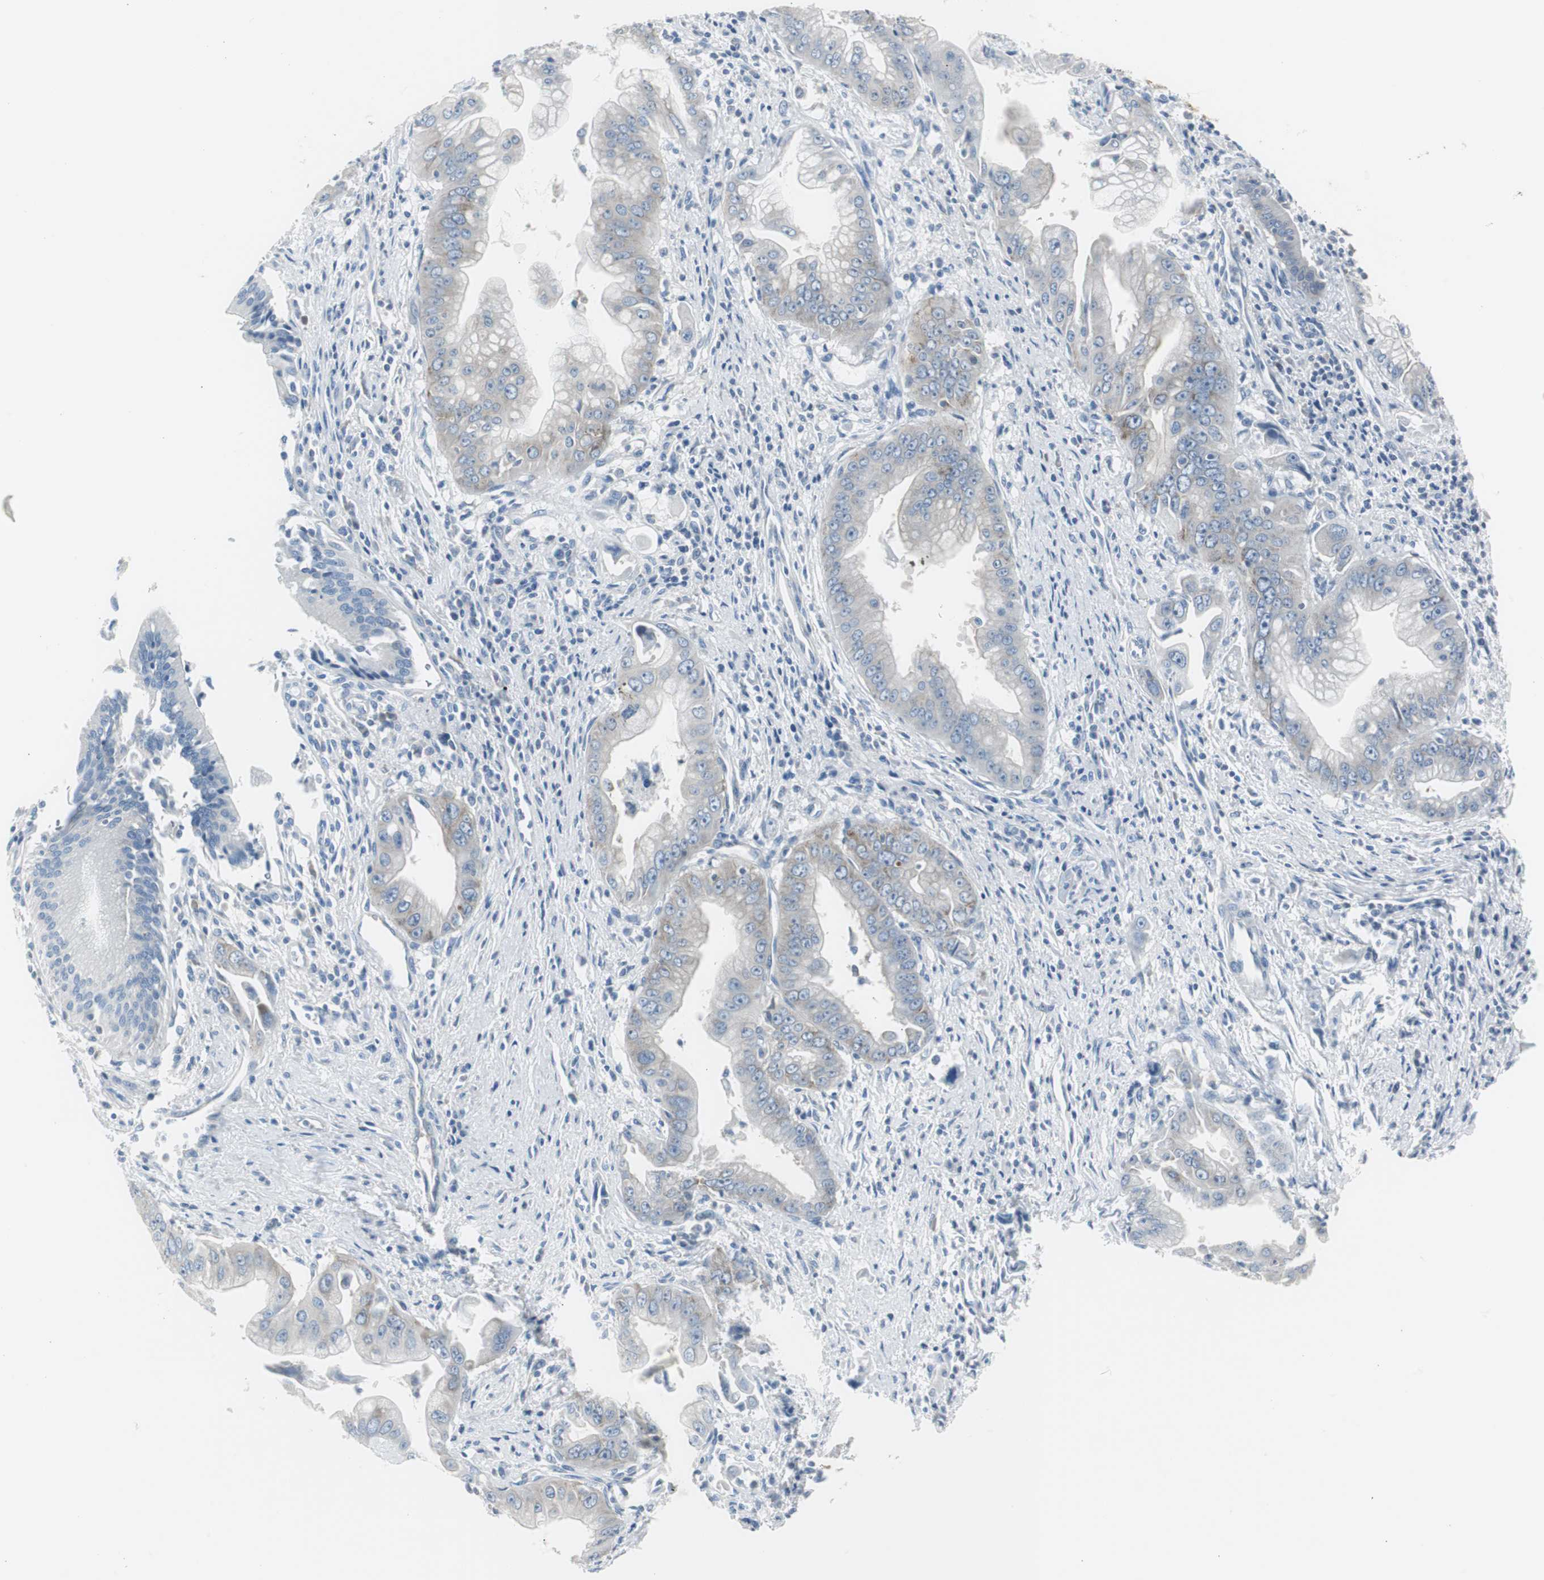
{"staining": {"intensity": "weak", "quantity": "<25%", "location": "cytoplasmic/membranous"}, "tissue": "pancreatic cancer", "cell_type": "Tumor cells", "image_type": "cancer", "snomed": [{"axis": "morphology", "description": "Adenocarcinoma, NOS"}, {"axis": "topography", "description": "Pancreas"}], "caption": "IHC micrograph of human pancreatic cancer (adenocarcinoma) stained for a protein (brown), which exhibits no expression in tumor cells.", "gene": "RPS12", "patient": {"sex": "male", "age": 59}}